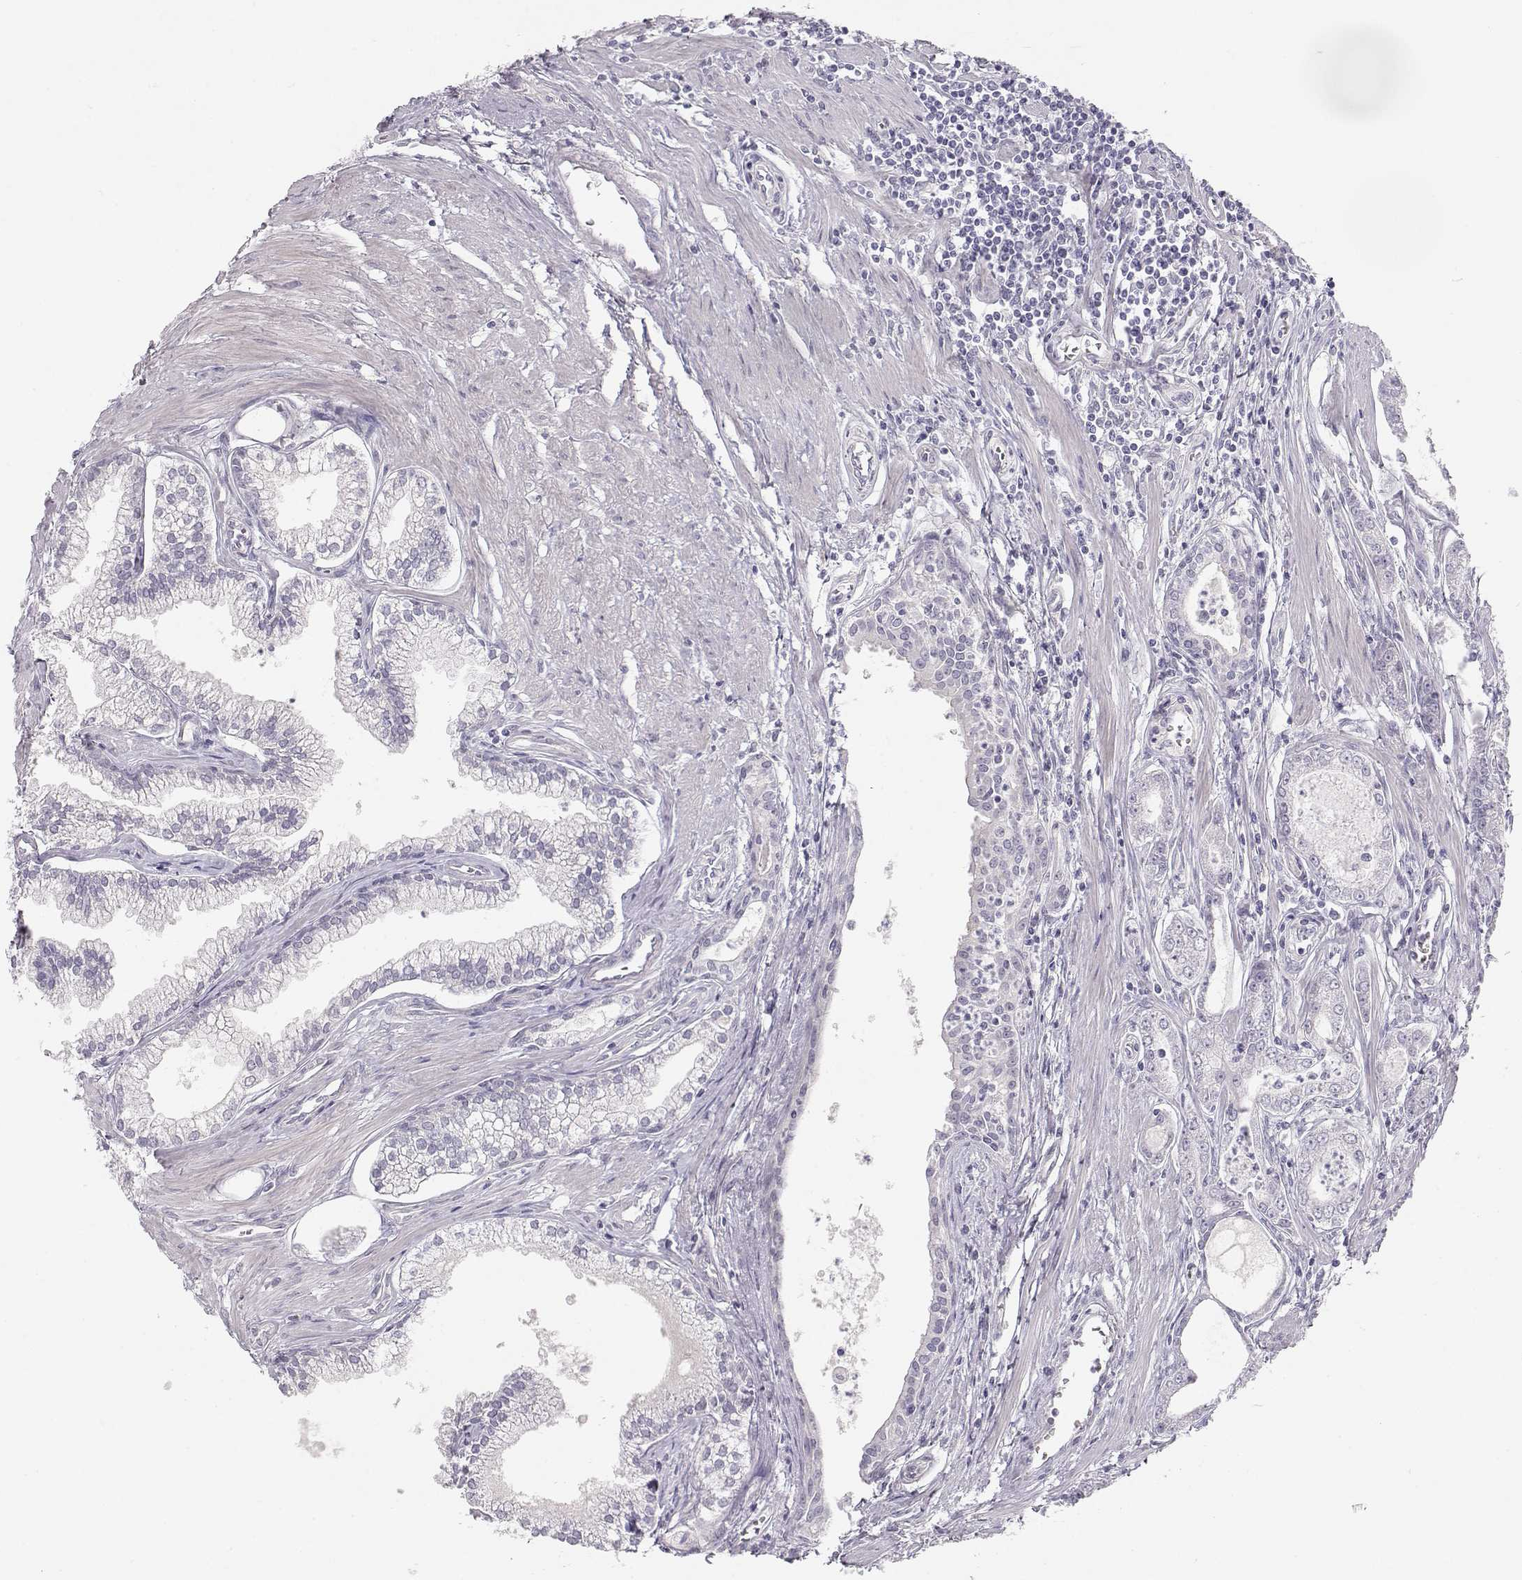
{"staining": {"intensity": "negative", "quantity": "none", "location": "none"}, "tissue": "prostate cancer", "cell_type": "Tumor cells", "image_type": "cancer", "snomed": [{"axis": "morphology", "description": "Adenocarcinoma, NOS"}, {"axis": "topography", "description": "Prostate"}], "caption": "This is an IHC micrograph of adenocarcinoma (prostate). There is no expression in tumor cells.", "gene": "TTC26", "patient": {"sex": "male", "age": 71}}